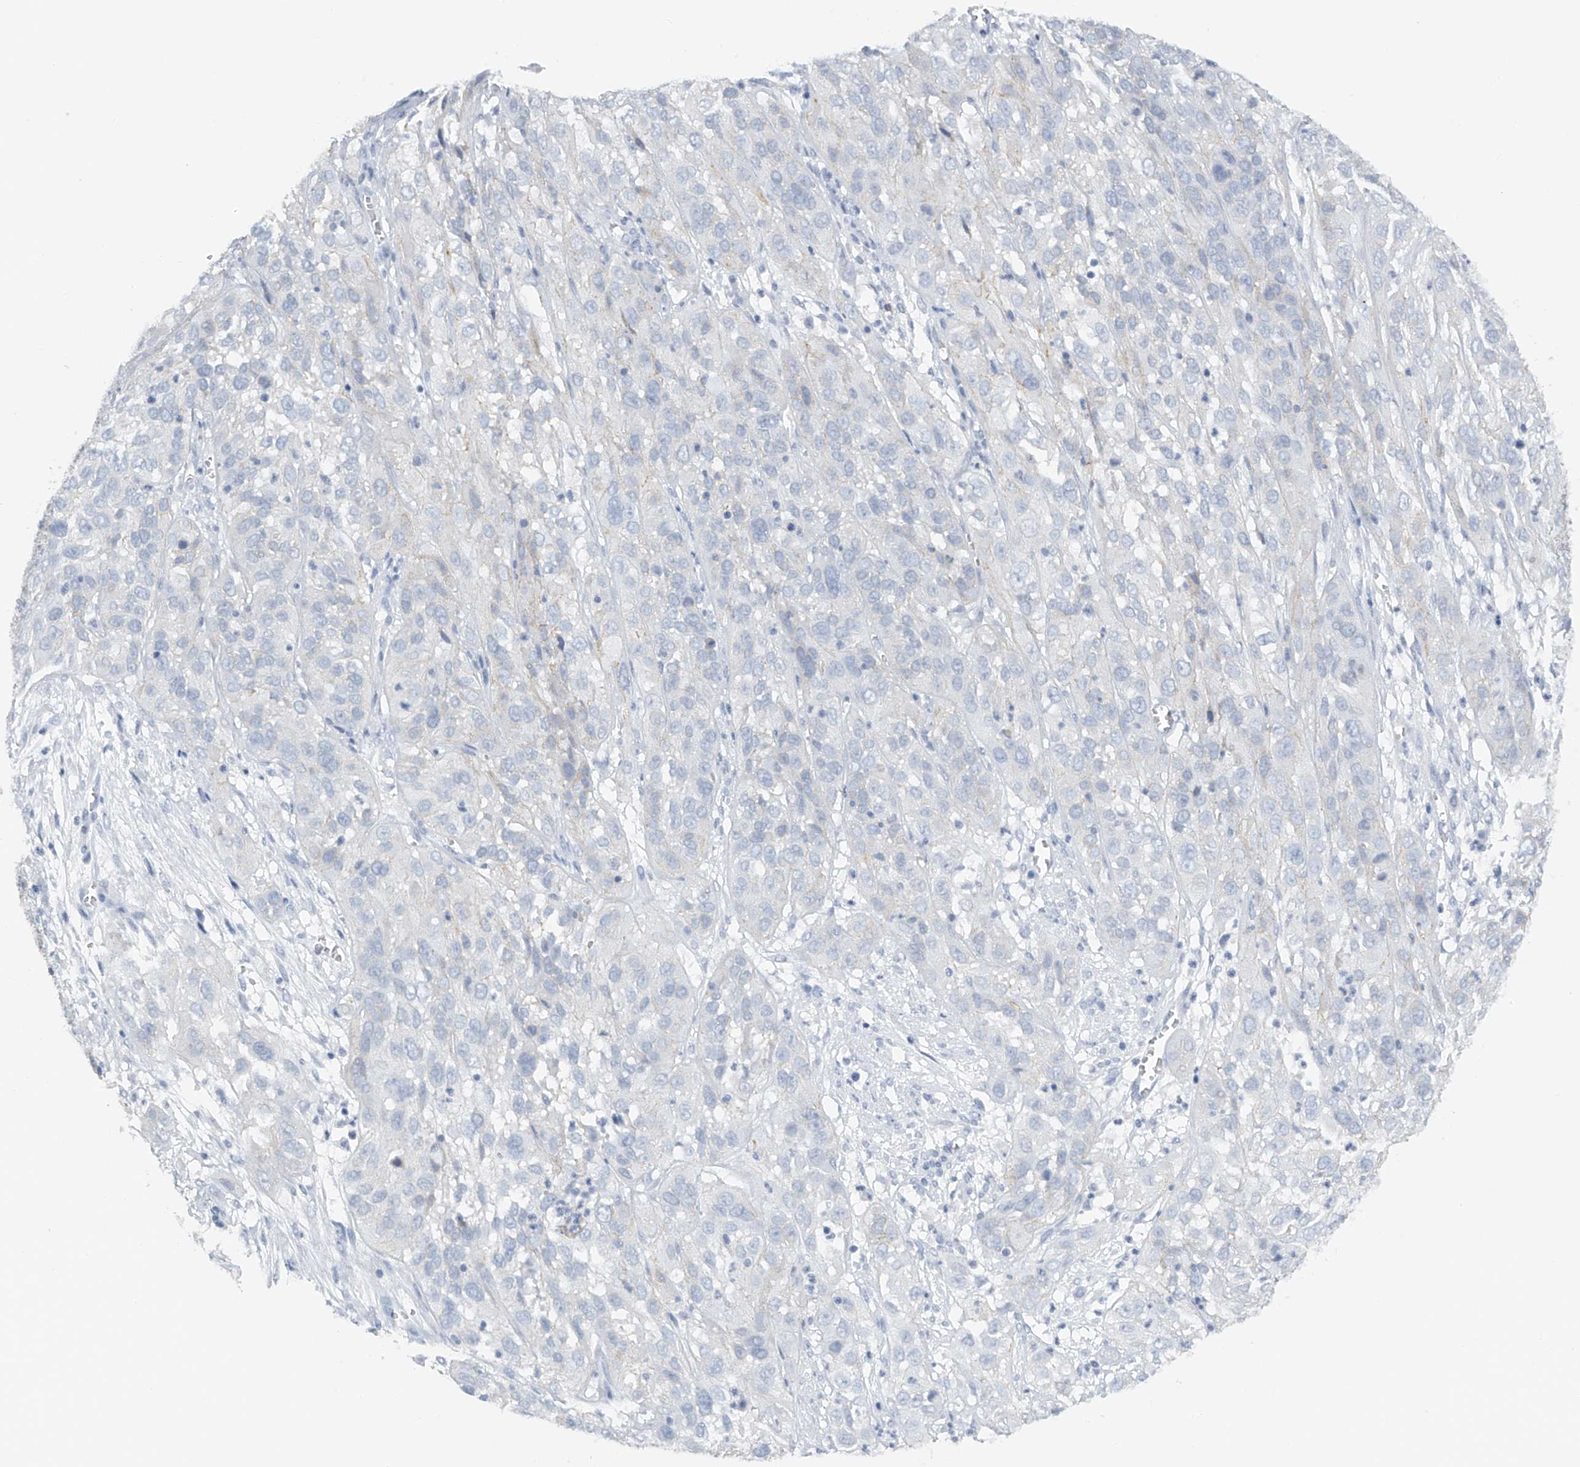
{"staining": {"intensity": "negative", "quantity": "none", "location": "none"}, "tissue": "cervical cancer", "cell_type": "Tumor cells", "image_type": "cancer", "snomed": [{"axis": "morphology", "description": "Squamous cell carcinoma, NOS"}, {"axis": "topography", "description": "Cervix"}], "caption": "IHC of human cervical cancer (squamous cell carcinoma) displays no expression in tumor cells. The staining is performed using DAB brown chromogen with nuclei counter-stained in using hematoxylin.", "gene": "FAT2", "patient": {"sex": "female", "age": 32}}